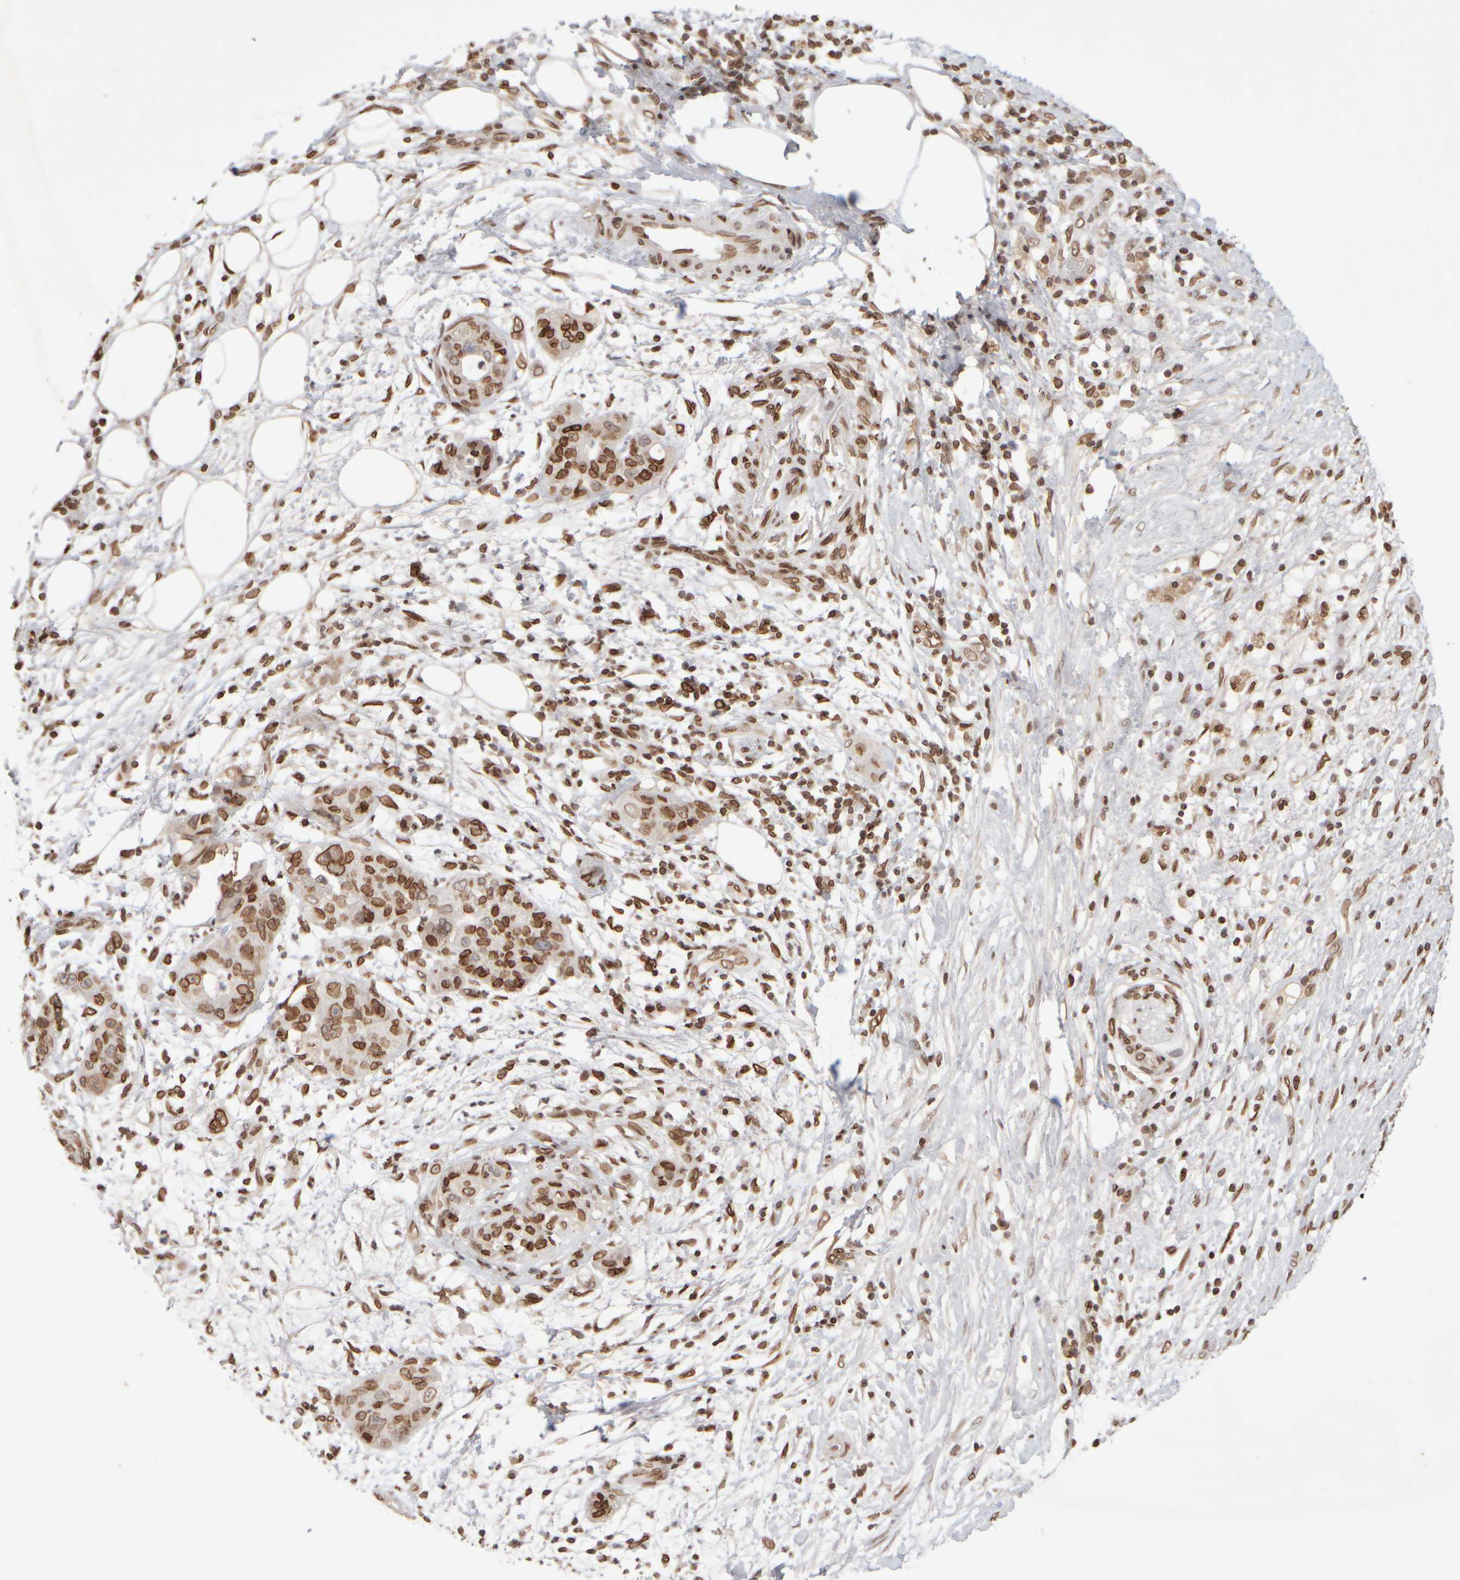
{"staining": {"intensity": "moderate", "quantity": ">75%", "location": "cytoplasmic/membranous,nuclear"}, "tissue": "pancreatic cancer", "cell_type": "Tumor cells", "image_type": "cancer", "snomed": [{"axis": "morphology", "description": "Adenocarcinoma, NOS"}, {"axis": "topography", "description": "Pancreas"}], "caption": "This is a photomicrograph of immunohistochemistry staining of pancreatic cancer, which shows moderate expression in the cytoplasmic/membranous and nuclear of tumor cells.", "gene": "ZC3HC1", "patient": {"sex": "female", "age": 78}}